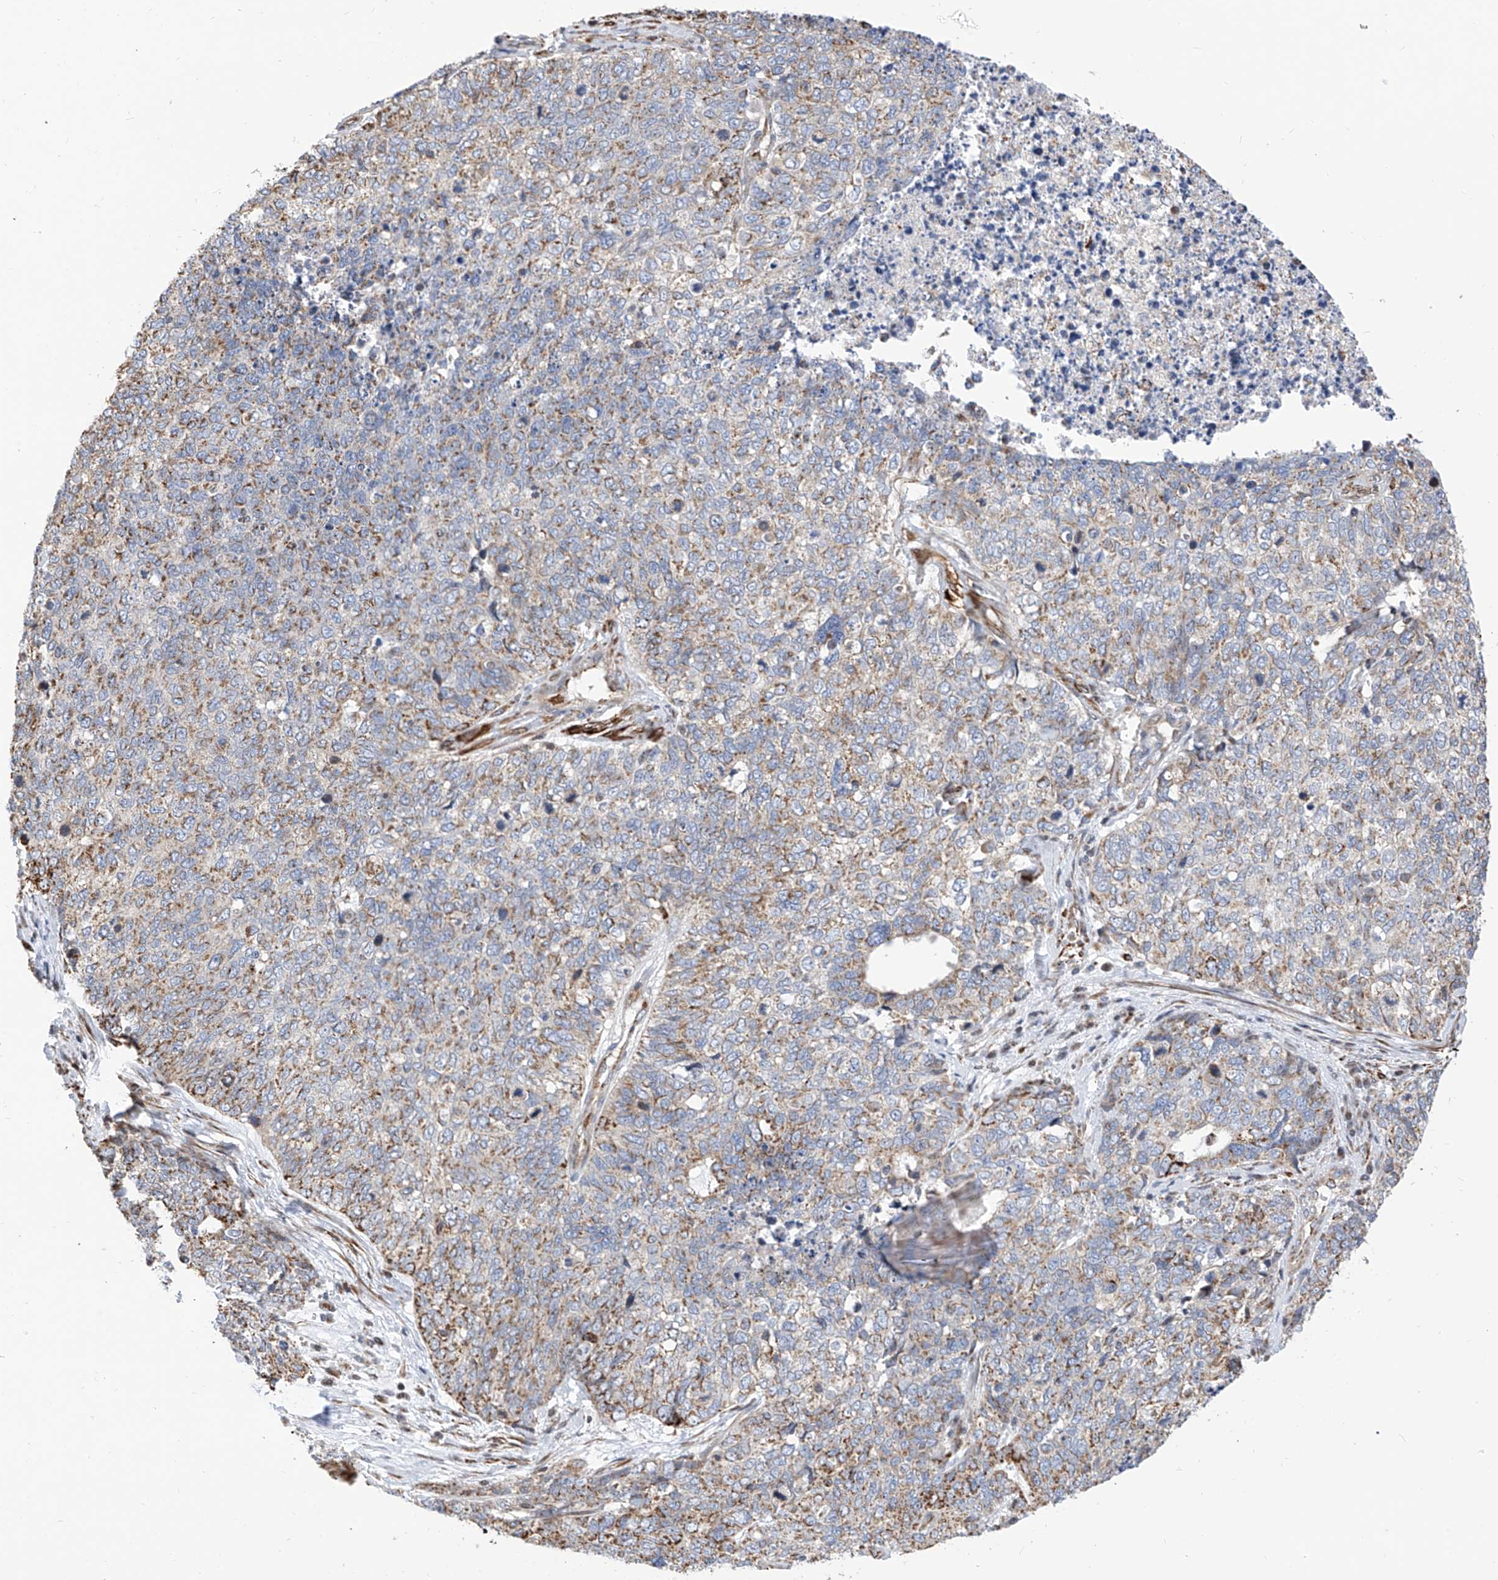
{"staining": {"intensity": "moderate", "quantity": ">75%", "location": "cytoplasmic/membranous"}, "tissue": "cervical cancer", "cell_type": "Tumor cells", "image_type": "cancer", "snomed": [{"axis": "morphology", "description": "Squamous cell carcinoma, NOS"}, {"axis": "topography", "description": "Cervix"}], "caption": "Cervical cancer stained with a protein marker shows moderate staining in tumor cells.", "gene": "TTLL8", "patient": {"sex": "female", "age": 63}}